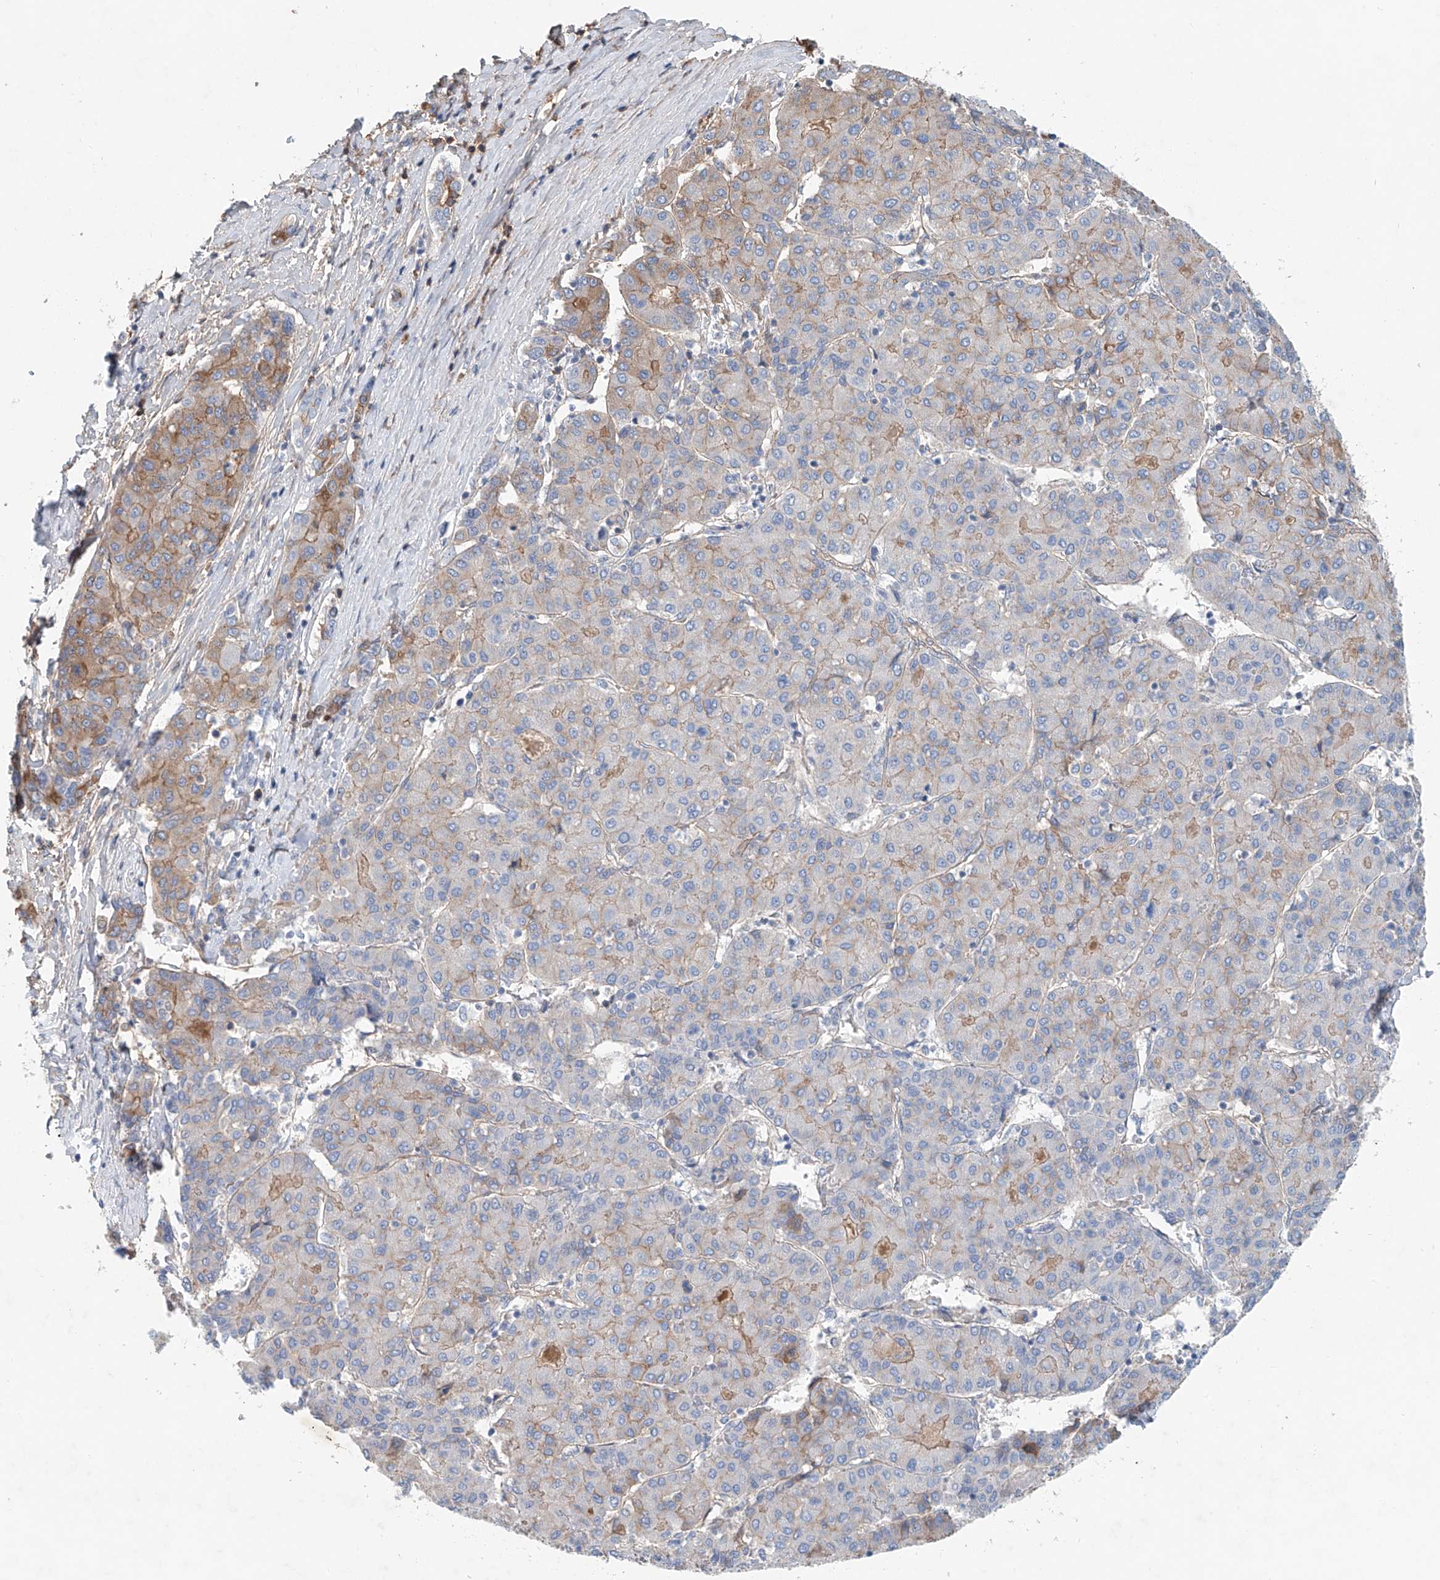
{"staining": {"intensity": "weak", "quantity": "25%-75%", "location": "cytoplasmic/membranous"}, "tissue": "liver cancer", "cell_type": "Tumor cells", "image_type": "cancer", "snomed": [{"axis": "morphology", "description": "Carcinoma, Hepatocellular, NOS"}, {"axis": "topography", "description": "Liver"}], "caption": "Protein positivity by immunohistochemistry demonstrates weak cytoplasmic/membranous expression in about 25%-75% of tumor cells in liver hepatocellular carcinoma.", "gene": "FRYL", "patient": {"sex": "male", "age": 65}}